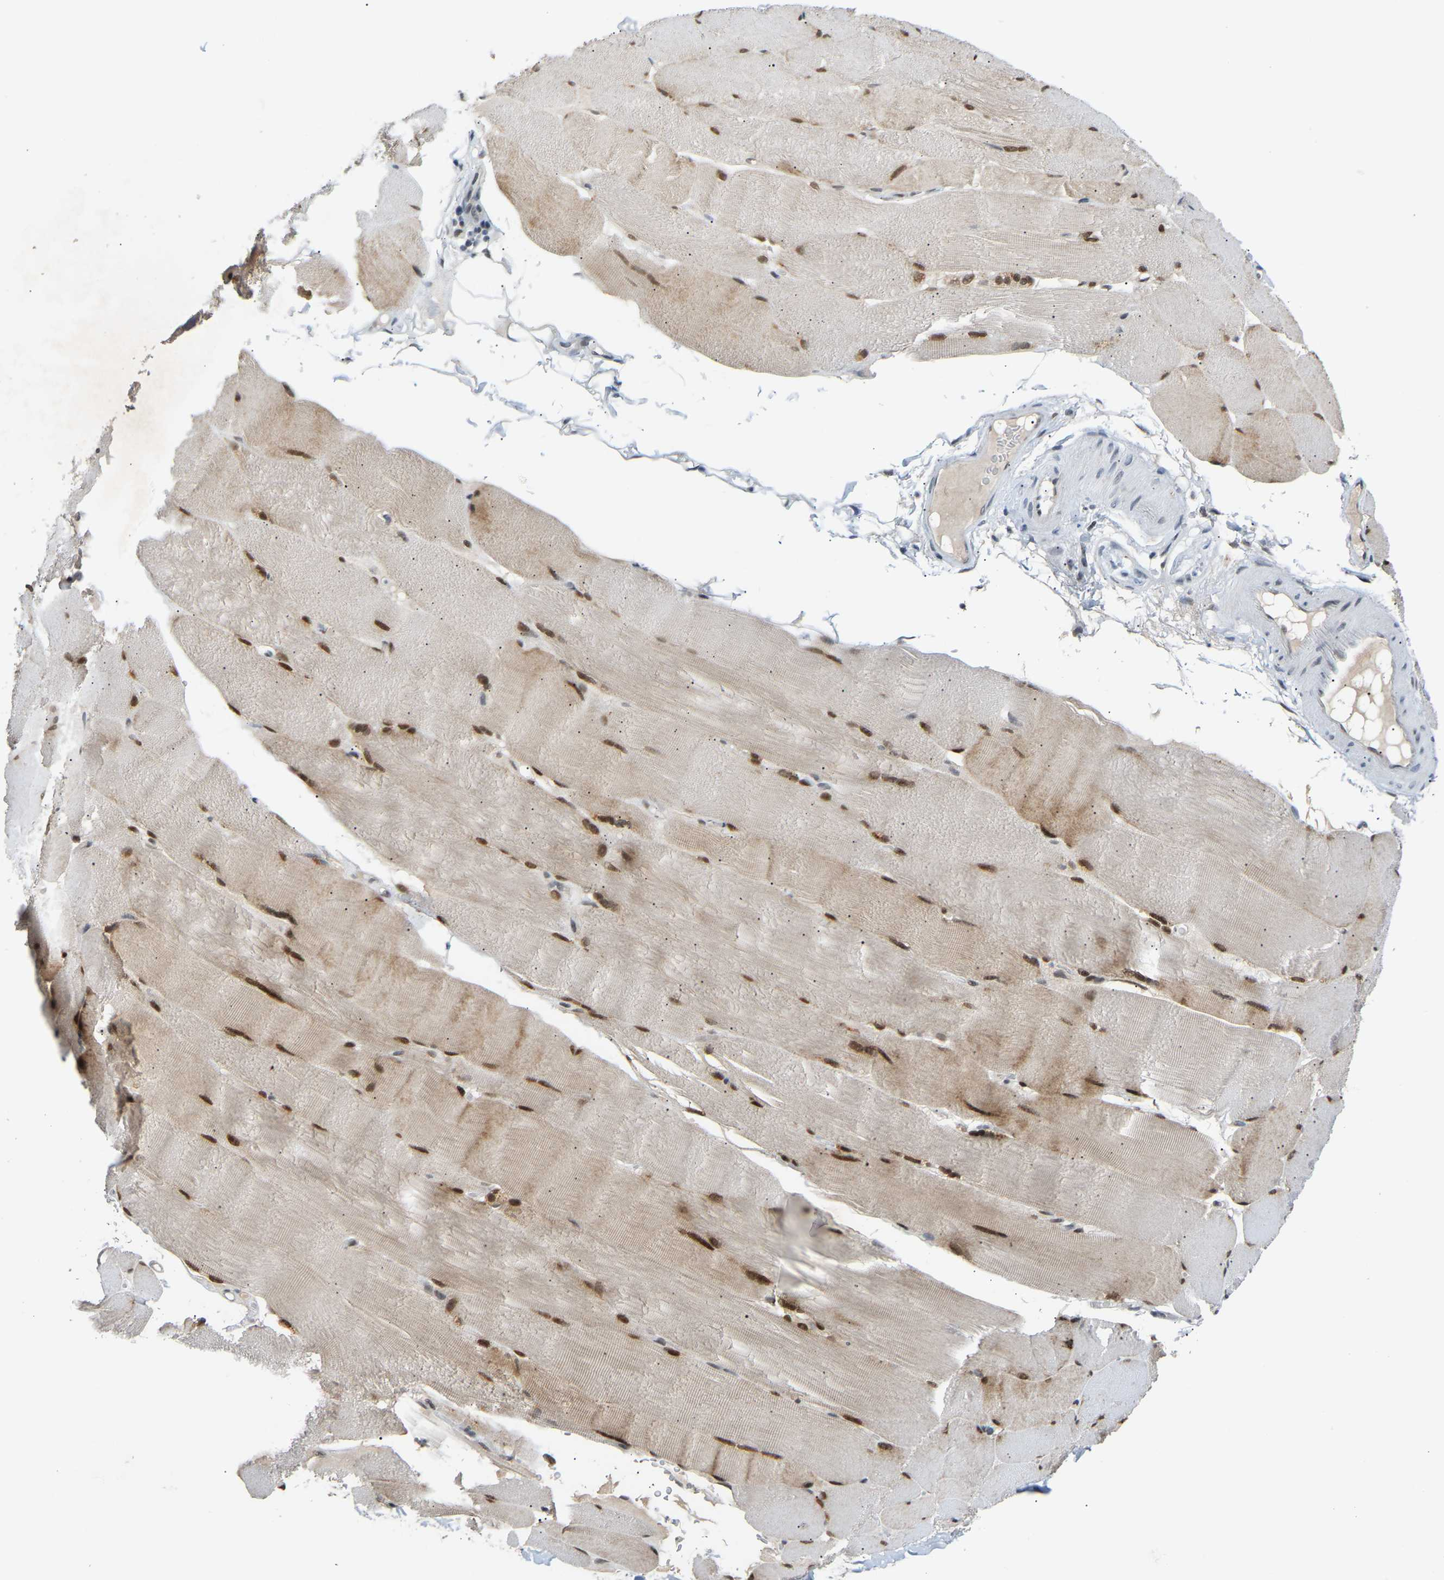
{"staining": {"intensity": "moderate", "quantity": "25%-75%", "location": "nuclear"}, "tissue": "skeletal muscle", "cell_type": "Myocytes", "image_type": "normal", "snomed": [{"axis": "morphology", "description": "Normal tissue, NOS"}, {"axis": "topography", "description": "Skin"}, {"axis": "topography", "description": "Skeletal muscle"}], "caption": "A brown stain labels moderate nuclear positivity of a protein in myocytes of benign skeletal muscle. (Brightfield microscopy of DAB IHC at high magnification).", "gene": "RBM15", "patient": {"sex": "male", "age": 83}}